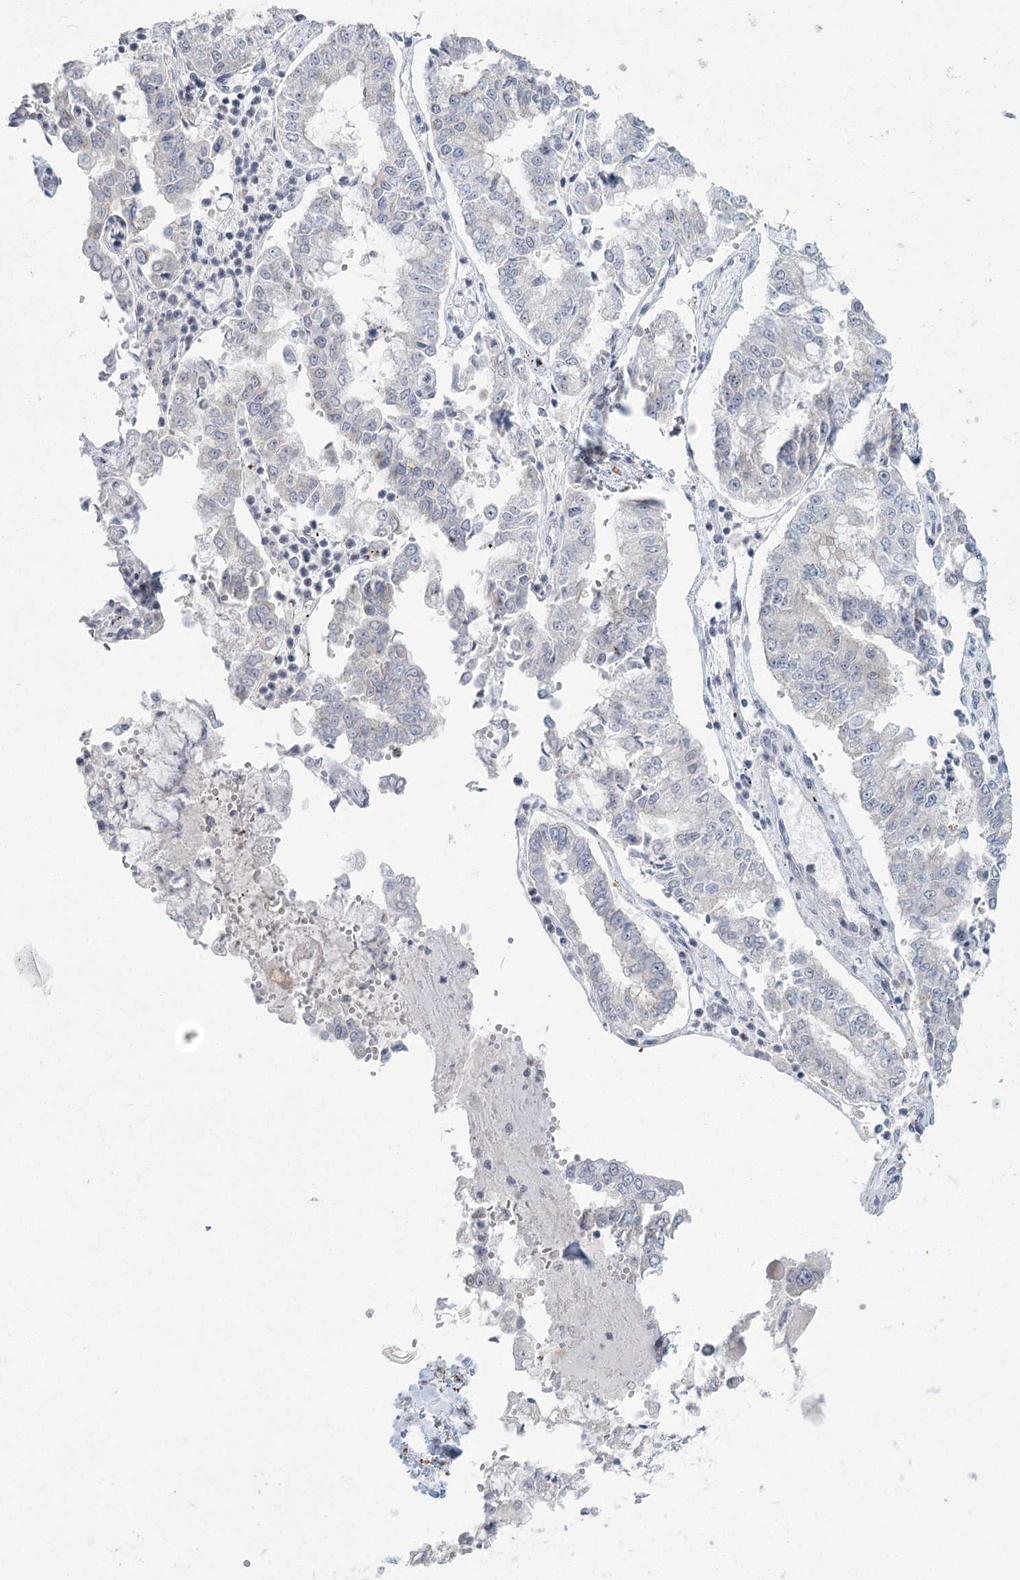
{"staining": {"intensity": "negative", "quantity": "none", "location": "none"}, "tissue": "stomach cancer", "cell_type": "Tumor cells", "image_type": "cancer", "snomed": [{"axis": "morphology", "description": "Adenocarcinoma, NOS"}, {"axis": "topography", "description": "Stomach"}], "caption": "Immunohistochemical staining of human stomach cancer shows no significant positivity in tumor cells. (DAB immunohistochemistry (IHC) with hematoxylin counter stain).", "gene": "TMEM70", "patient": {"sex": "male", "age": 76}}